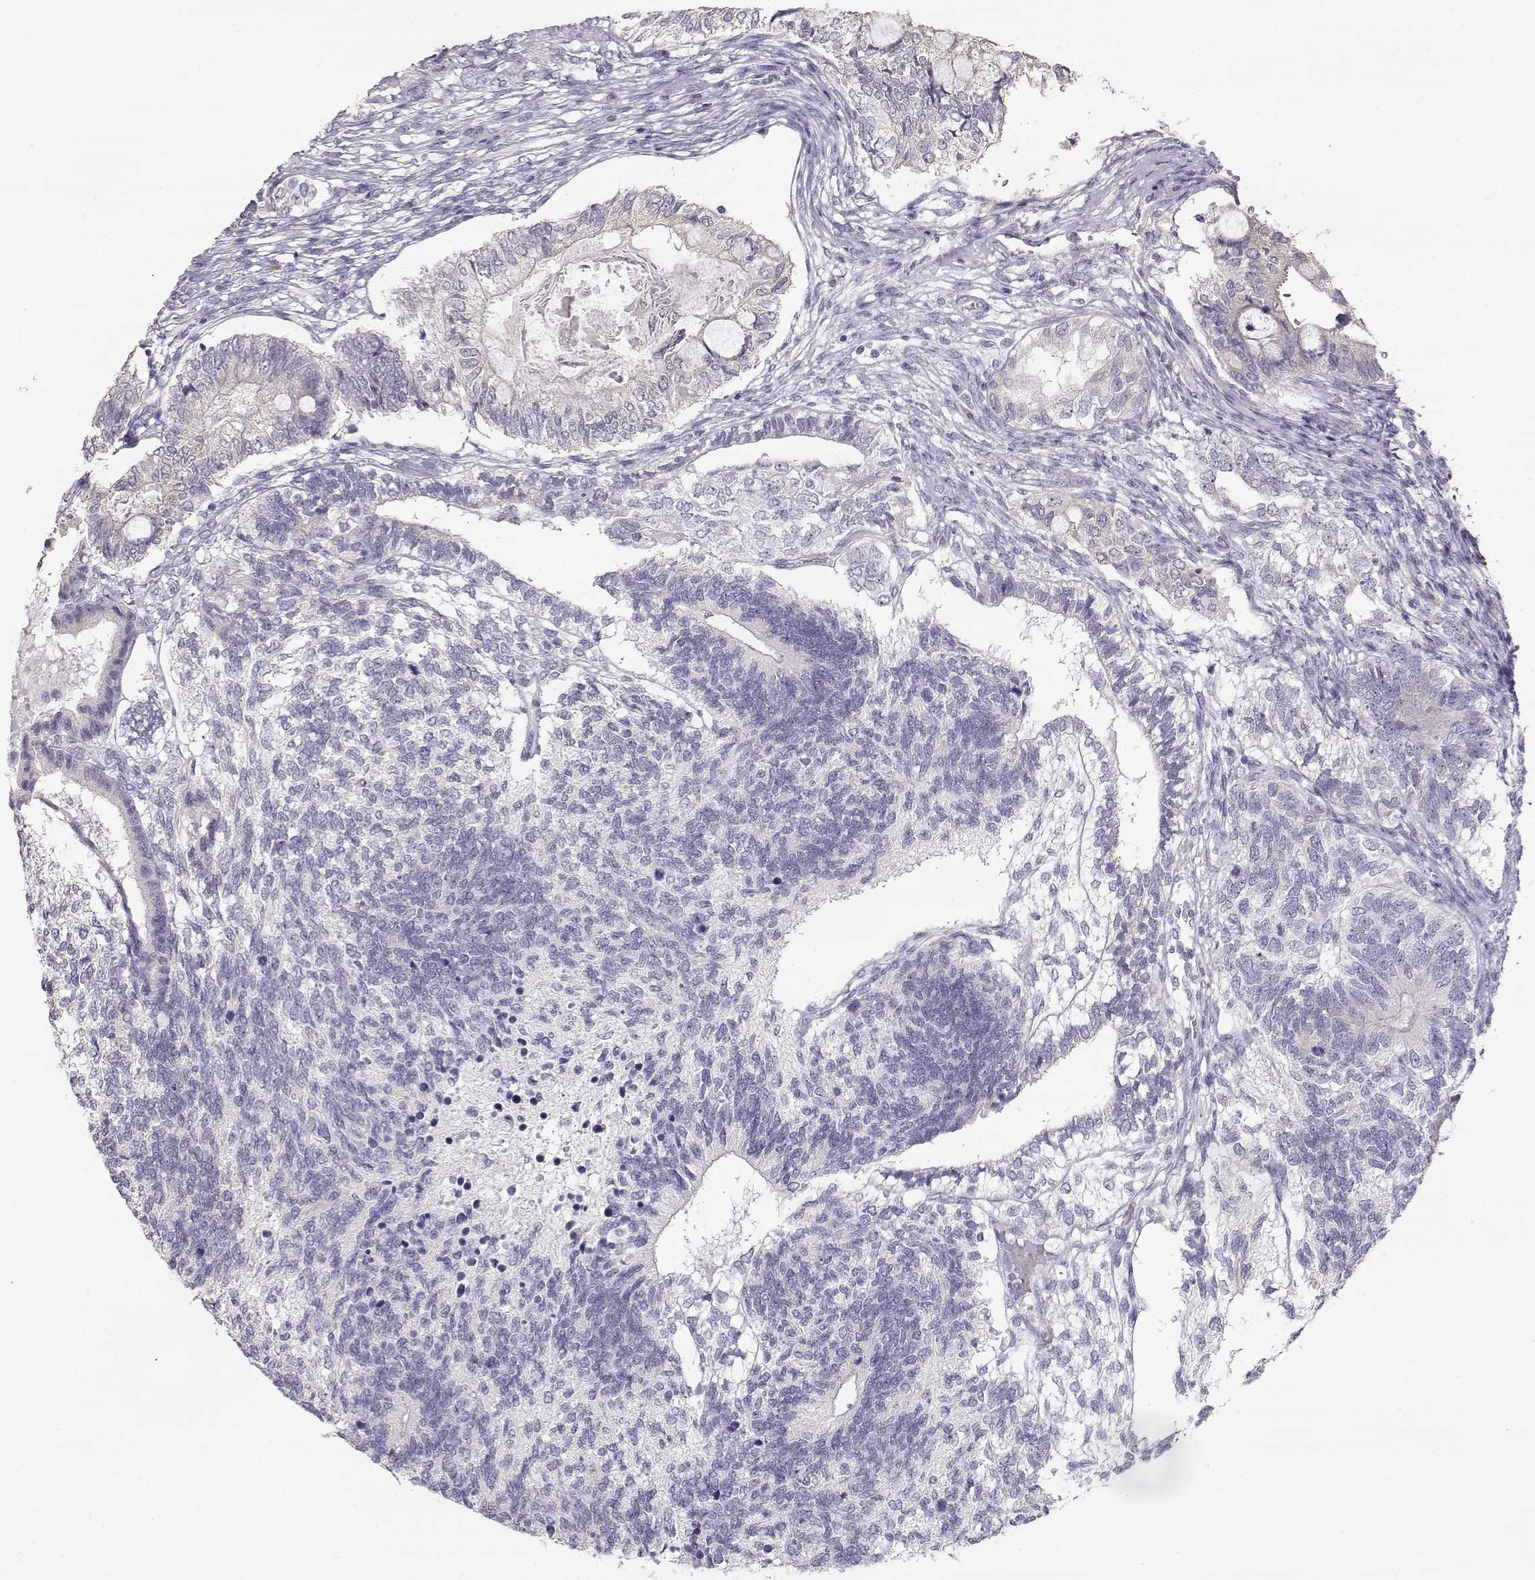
{"staining": {"intensity": "negative", "quantity": "none", "location": "none"}, "tissue": "testis cancer", "cell_type": "Tumor cells", "image_type": "cancer", "snomed": [{"axis": "morphology", "description": "Seminoma, NOS"}, {"axis": "morphology", "description": "Carcinoma, Embryonal, NOS"}, {"axis": "topography", "description": "Testis"}], "caption": "Tumor cells are negative for brown protein staining in testis cancer (seminoma).", "gene": "GLIPR1L2", "patient": {"sex": "male", "age": 41}}